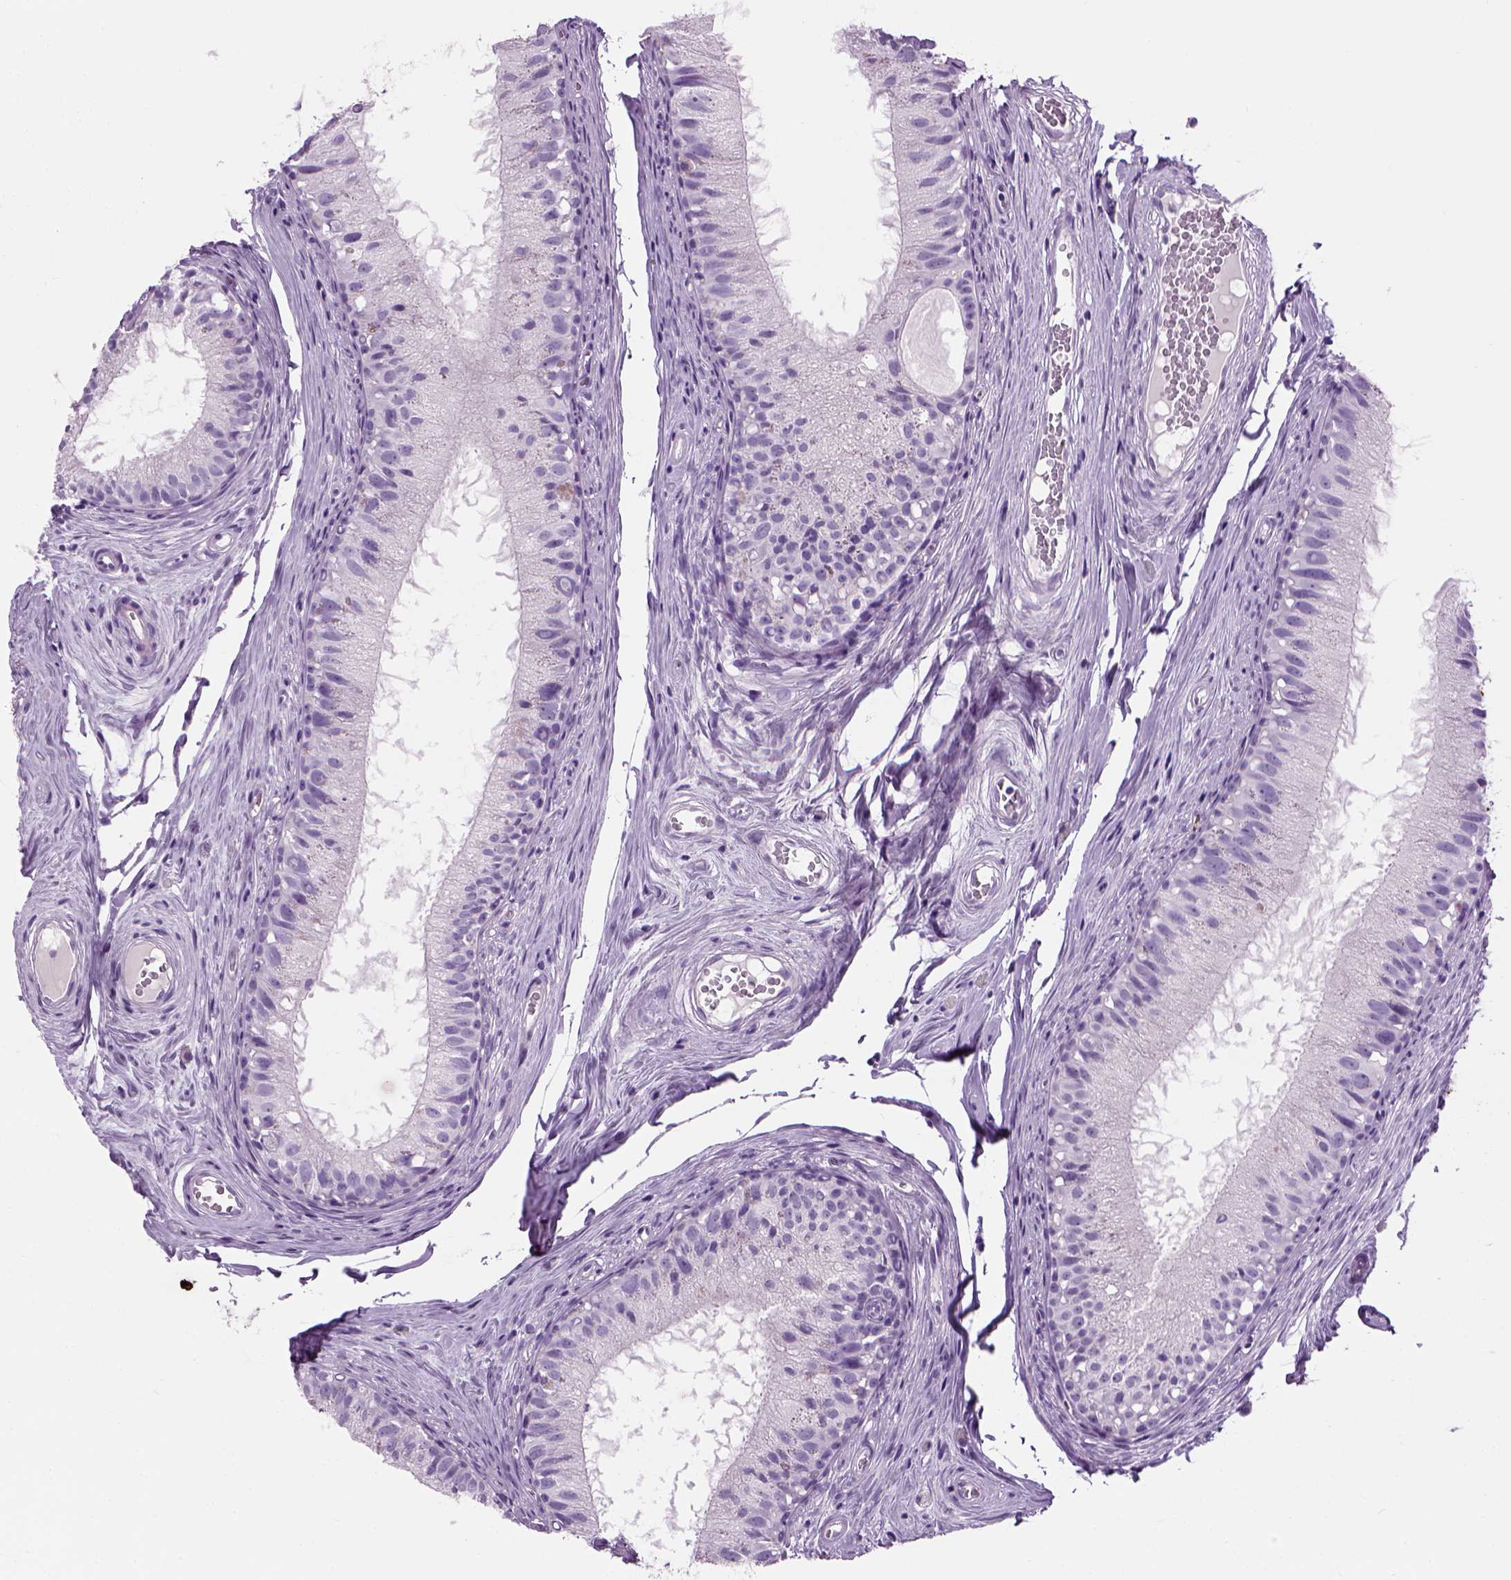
{"staining": {"intensity": "negative", "quantity": "none", "location": "none"}, "tissue": "epididymis", "cell_type": "Glandular cells", "image_type": "normal", "snomed": [{"axis": "morphology", "description": "Normal tissue, NOS"}, {"axis": "topography", "description": "Epididymis"}], "caption": "DAB (3,3'-diaminobenzidine) immunohistochemical staining of normal epididymis demonstrates no significant positivity in glandular cells.", "gene": "MZB1", "patient": {"sex": "male", "age": 45}}